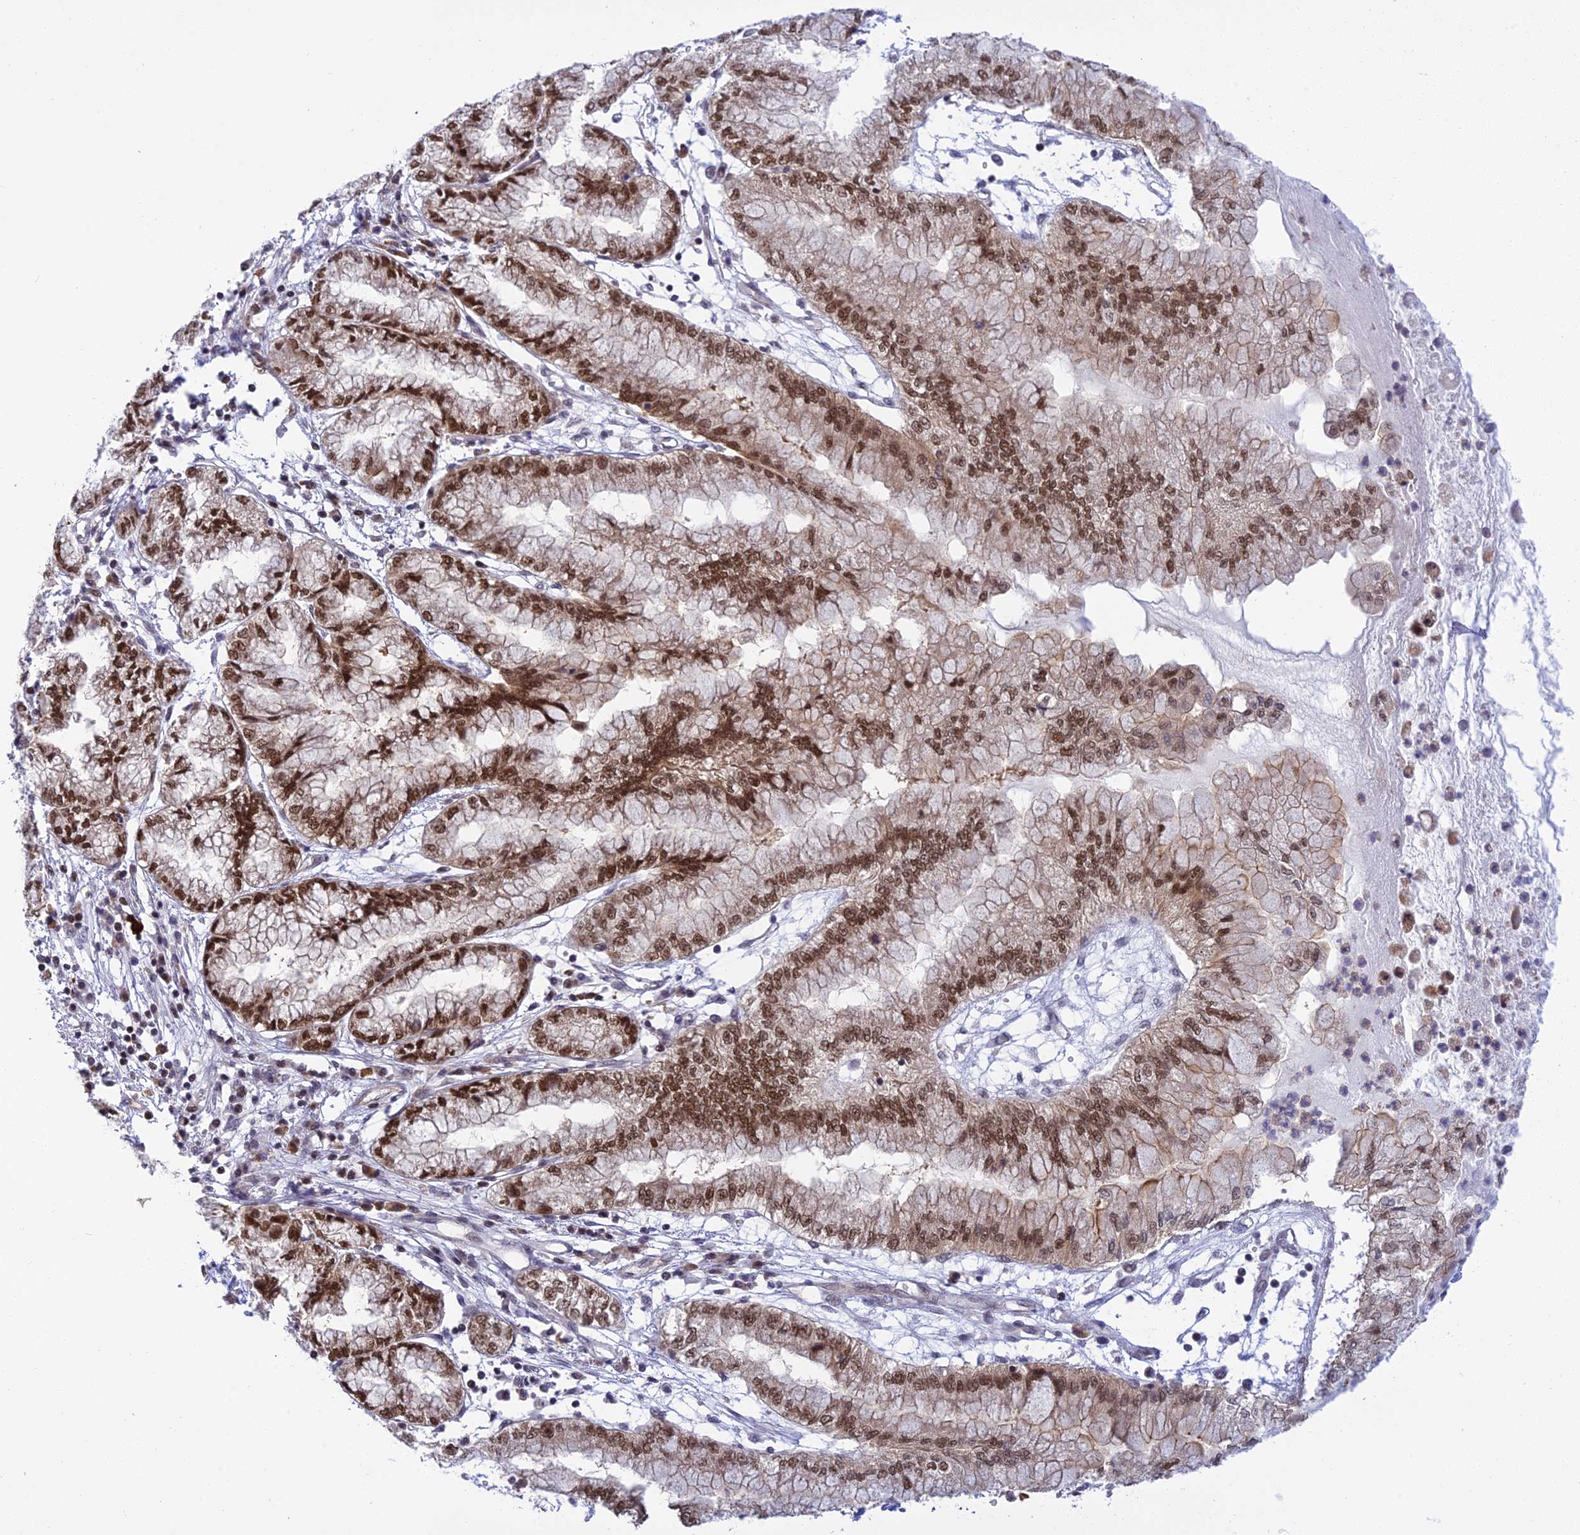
{"staining": {"intensity": "strong", "quantity": ">75%", "location": "nuclear"}, "tissue": "pancreatic cancer", "cell_type": "Tumor cells", "image_type": "cancer", "snomed": [{"axis": "morphology", "description": "Adenocarcinoma, NOS"}, {"axis": "topography", "description": "Pancreas"}], "caption": "A high-resolution histopathology image shows immunohistochemistry staining of adenocarcinoma (pancreatic), which displays strong nuclear positivity in about >75% of tumor cells. The protein of interest is shown in brown color, while the nuclei are stained blue.", "gene": "TCEA1", "patient": {"sex": "male", "age": 73}}